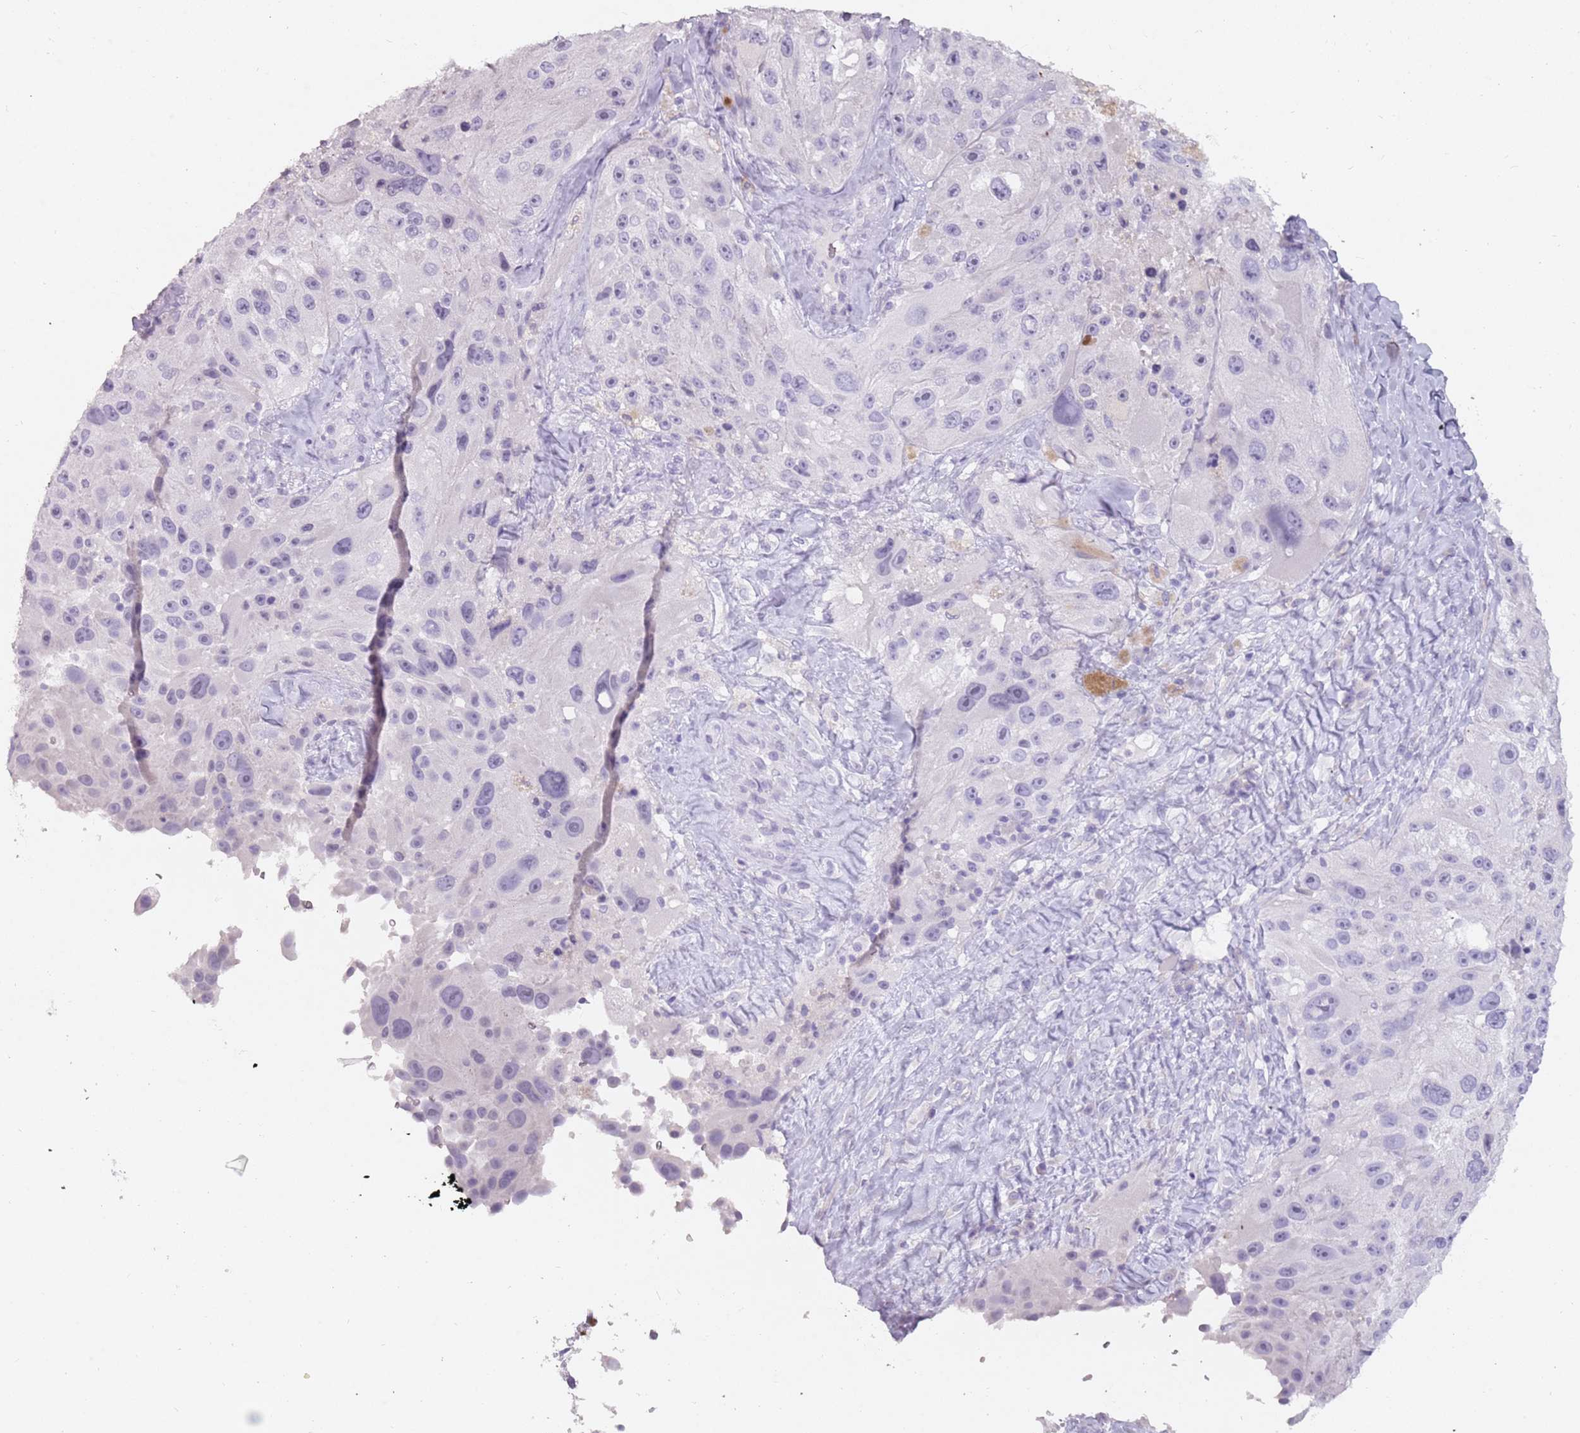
{"staining": {"intensity": "negative", "quantity": "none", "location": "none"}, "tissue": "melanoma", "cell_type": "Tumor cells", "image_type": "cancer", "snomed": [{"axis": "morphology", "description": "Malignant melanoma, Metastatic site"}, {"axis": "topography", "description": "Lymph node"}], "caption": "Immunohistochemistry (IHC) photomicrograph of malignant melanoma (metastatic site) stained for a protein (brown), which exhibits no expression in tumor cells.", "gene": "DDX4", "patient": {"sex": "male", "age": 62}}